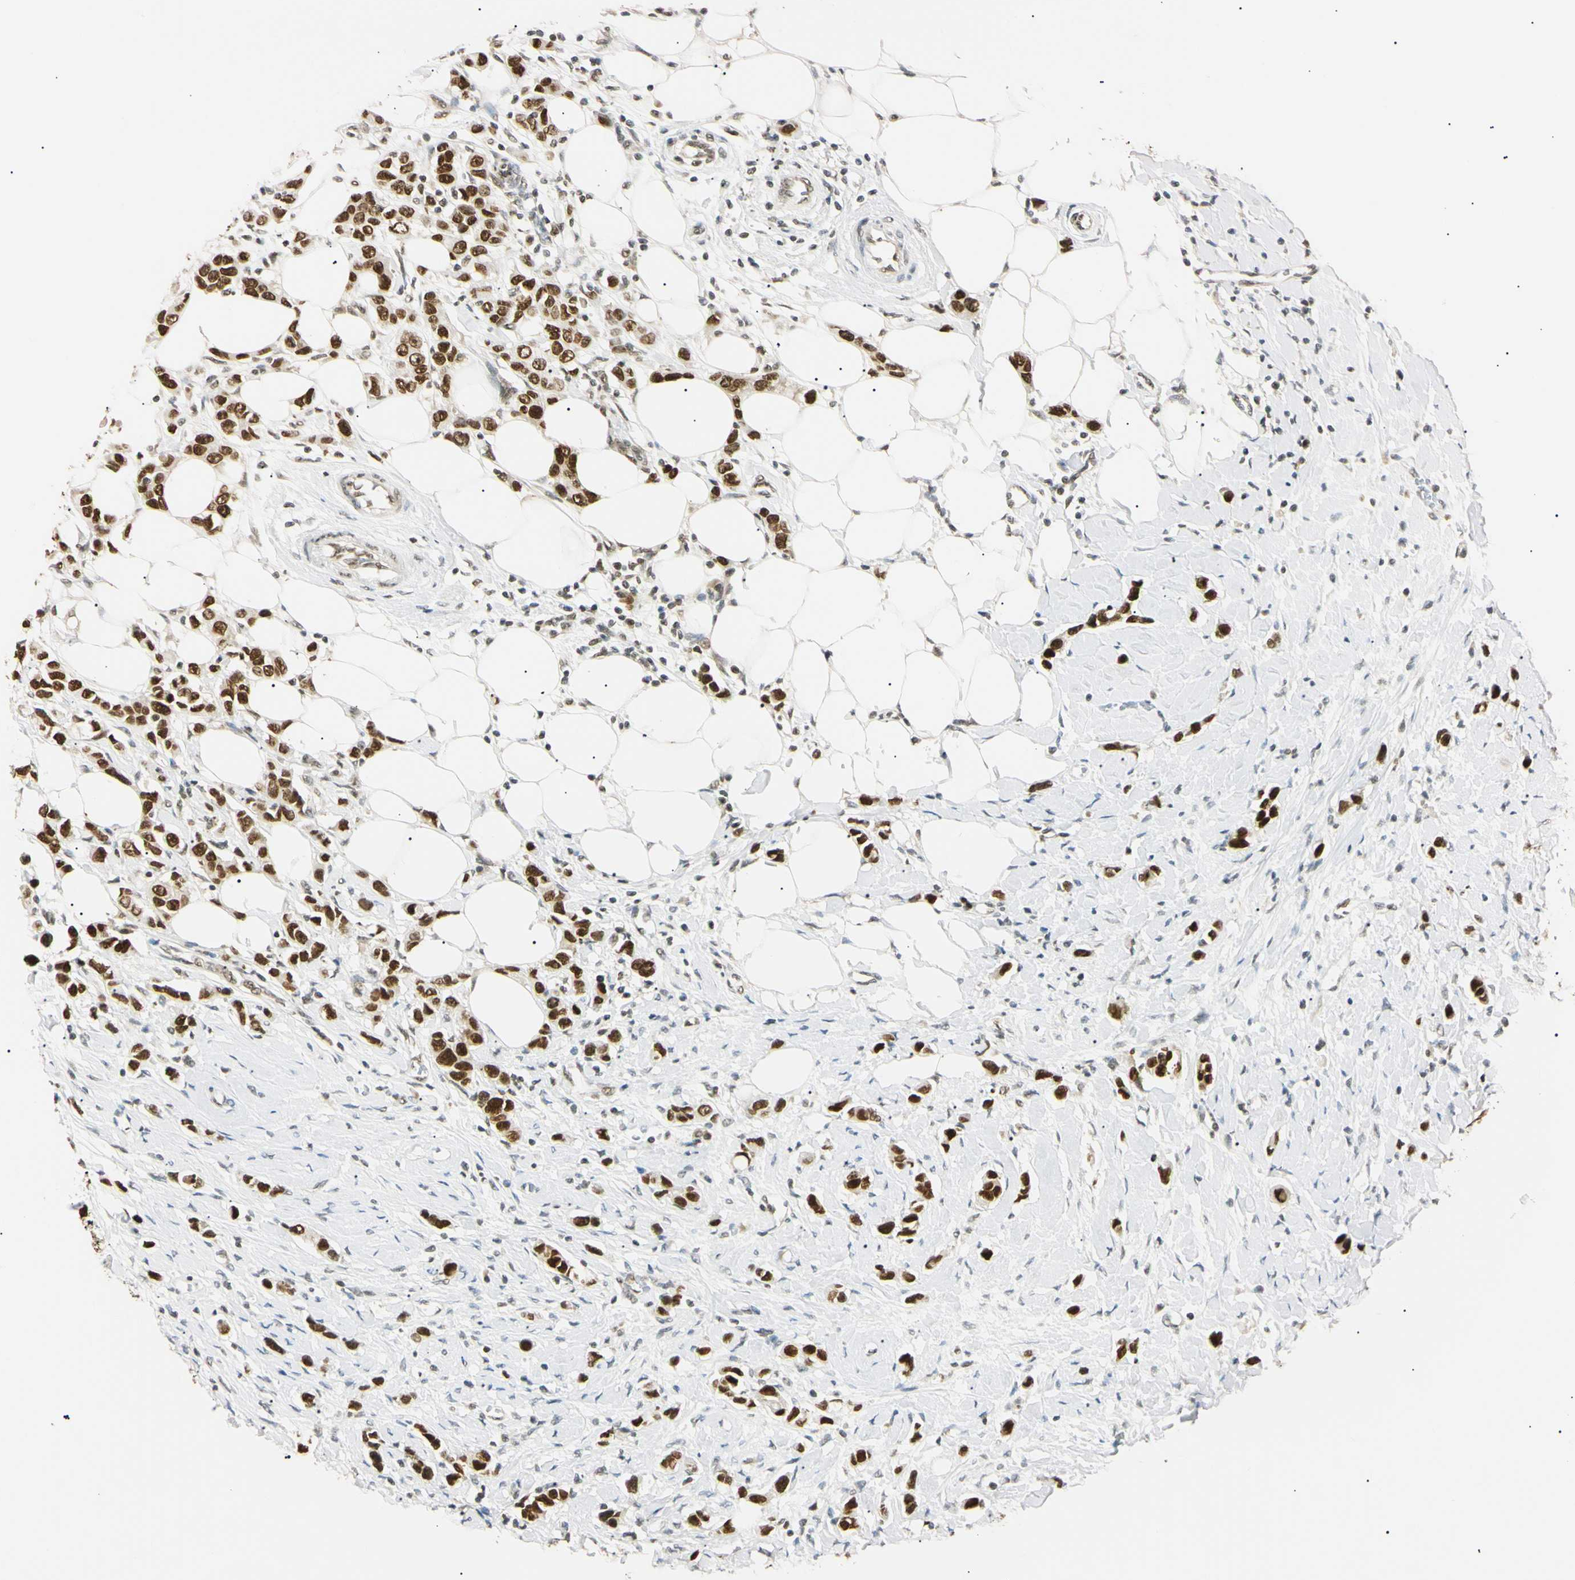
{"staining": {"intensity": "strong", "quantity": ">75%", "location": "nuclear"}, "tissue": "breast cancer", "cell_type": "Tumor cells", "image_type": "cancer", "snomed": [{"axis": "morphology", "description": "Normal tissue, NOS"}, {"axis": "morphology", "description": "Duct carcinoma"}, {"axis": "topography", "description": "Breast"}], "caption": "The micrograph exhibits staining of breast cancer (invasive ductal carcinoma), revealing strong nuclear protein positivity (brown color) within tumor cells.", "gene": "SMARCA5", "patient": {"sex": "female", "age": 50}}